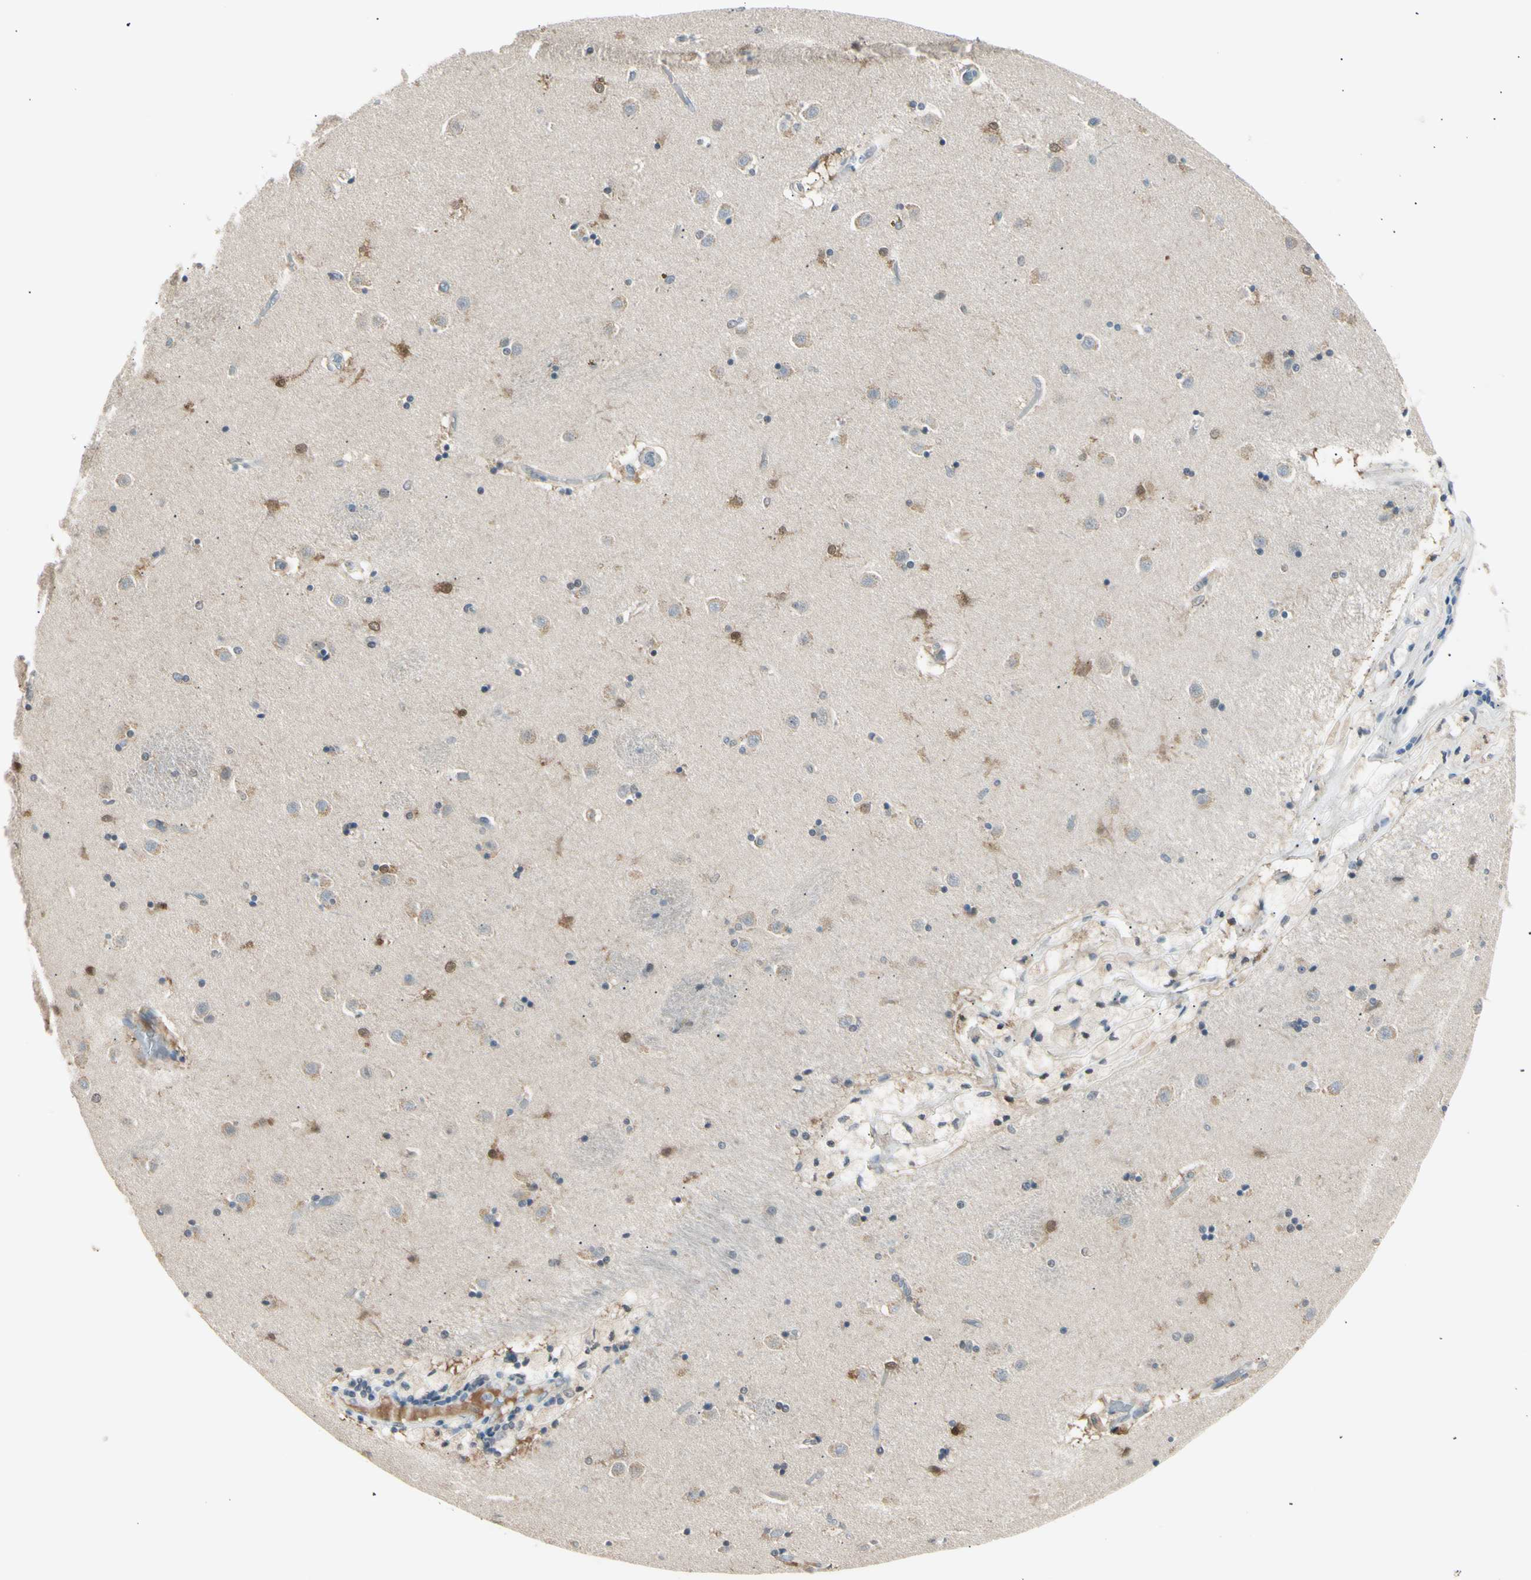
{"staining": {"intensity": "moderate", "quantity": "<25%", "location": "cytoplasmic/membranous,nuclear"}, "tissue": "caudate", "cell_type": "Glial cells", "image_type": "normal", "snomed": [{"axis": "morphology", "description": "Normal tissue, NOS"}, {"axis": "topography", "description": "Lateral ventricle wall"}], "caption": "Protein staining of benign caudate exhibits moderate cytoplasmic/membranous,nuclear expression in about <25% of glial cells.", "gene": "LHPP", "patient": {"sex": "female", "age": 54}}